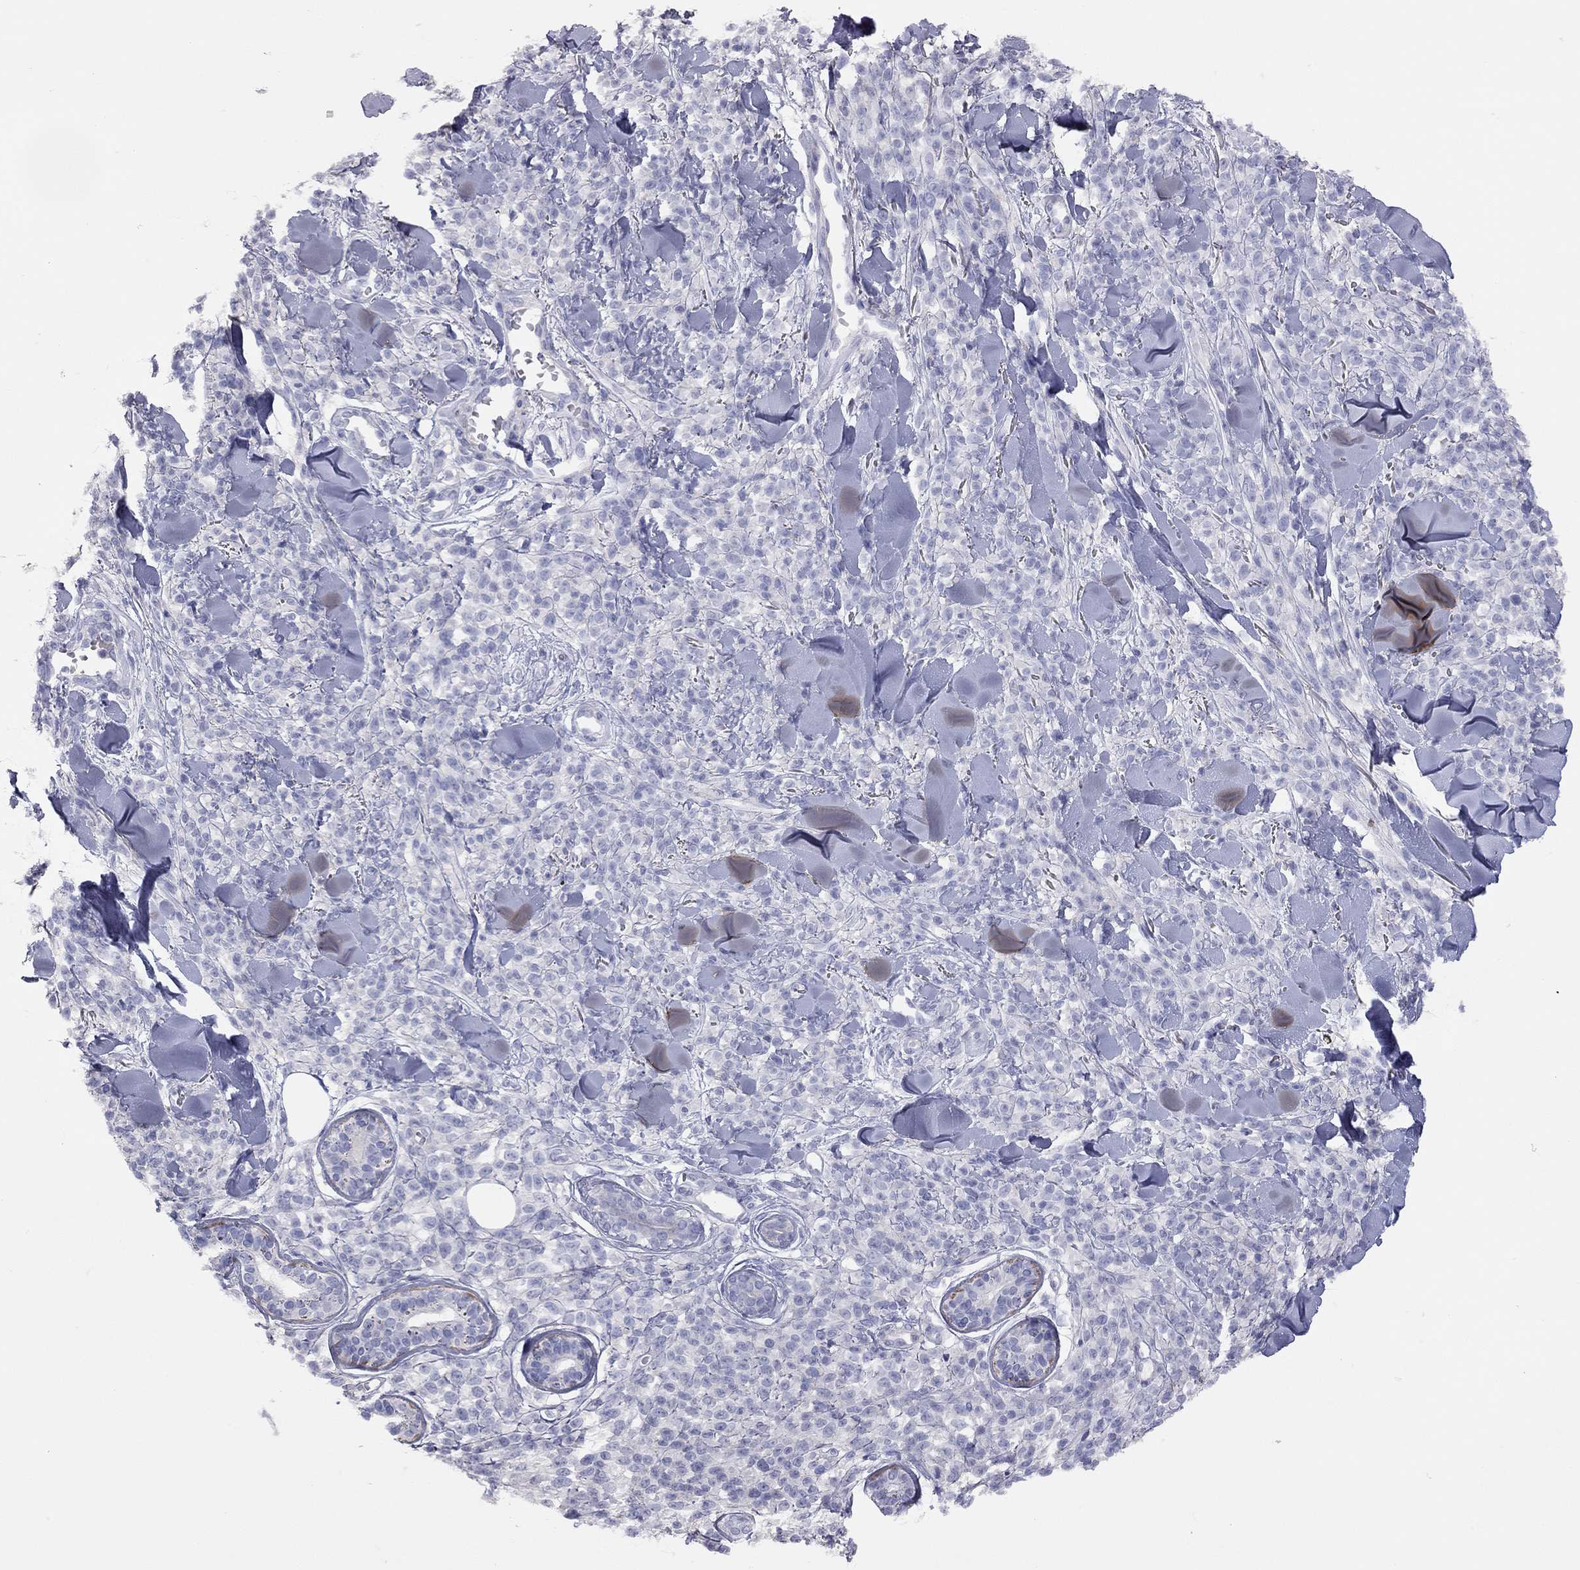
{"staining": {"intensity": "negative", "quantity": "none", "location": "none"}, "tissue": "melanoma", "cell_type": "Tumor cells", "image_type": "cancer", "snomed": [{"axis": "morphology", "description": "Malignant melanoma, NOS"}, {"axis": "topography", "description": "Skin"}, {"axis": "topography", "description": "Skin of trunk"}], "caption": "A micrograph of melanoma stained for a protein shows no brown staining in tumor cells. (DAB IHC visualized using brightfield microscopy, high magnification).", "gene": "ADCYAP1", "patient": {"sex": "male", "age": 74}}